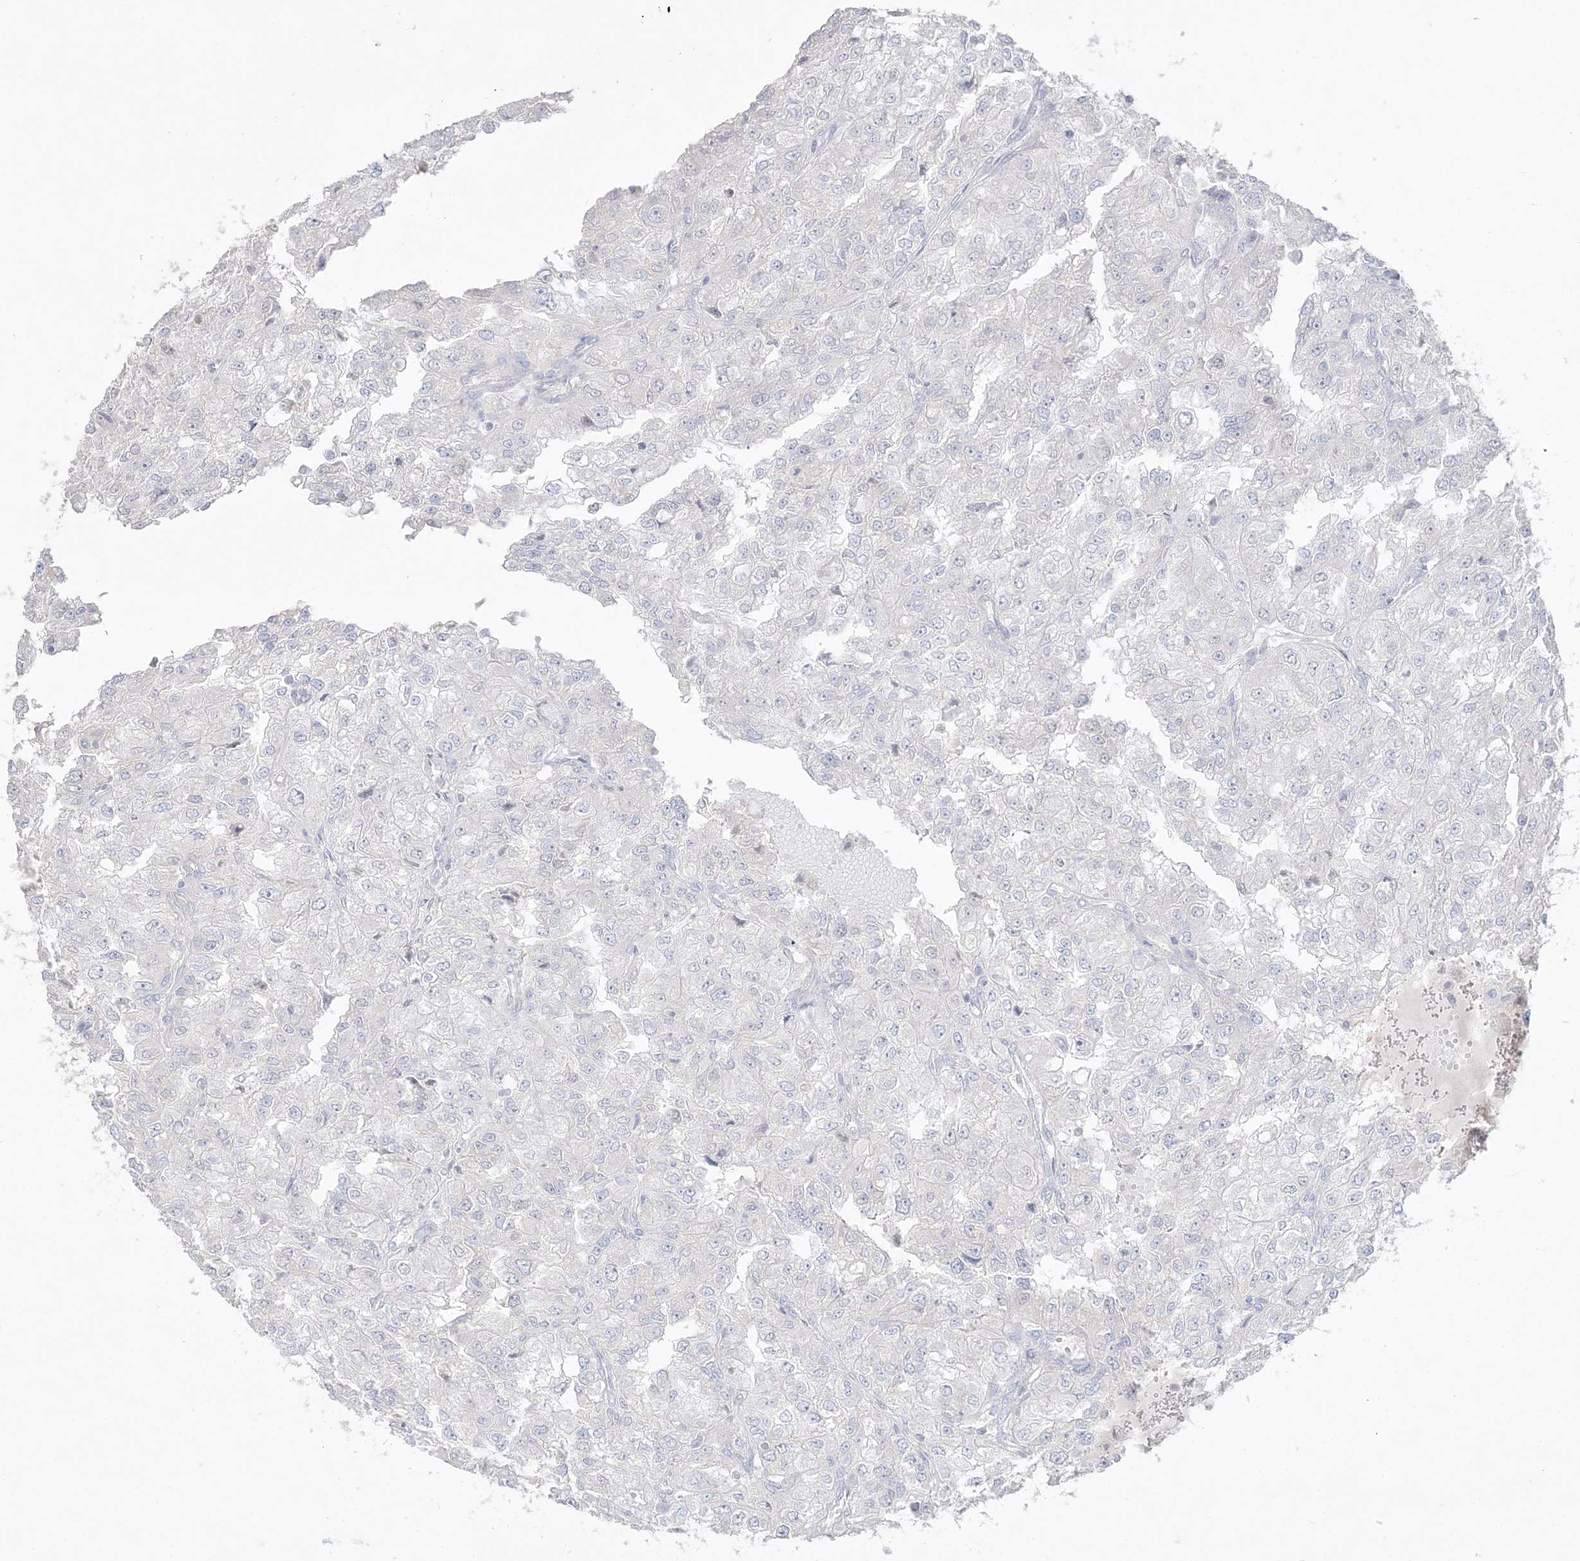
{"staining": {"intensity": "negative", "quantity": "none", "location": "none"}, "tissue": "renal cancer", "cell_type": "Tumor cells", "image_type": "cancer", "snomed": [{"axis": "morphology", "description": "Adenocarcinoma, NOS"}, {"axis": "topography", "description": "Kidney"}], "caption": "This photomicrograph is of renal adenocarcinoma stained with immunohistochemistry to label a protein in brown with the nuclei are counter-stained blue. There is no positivity in tumor cells.", "gene": "SH3BP4", "patient": {"sex": "female", "age": 54}}